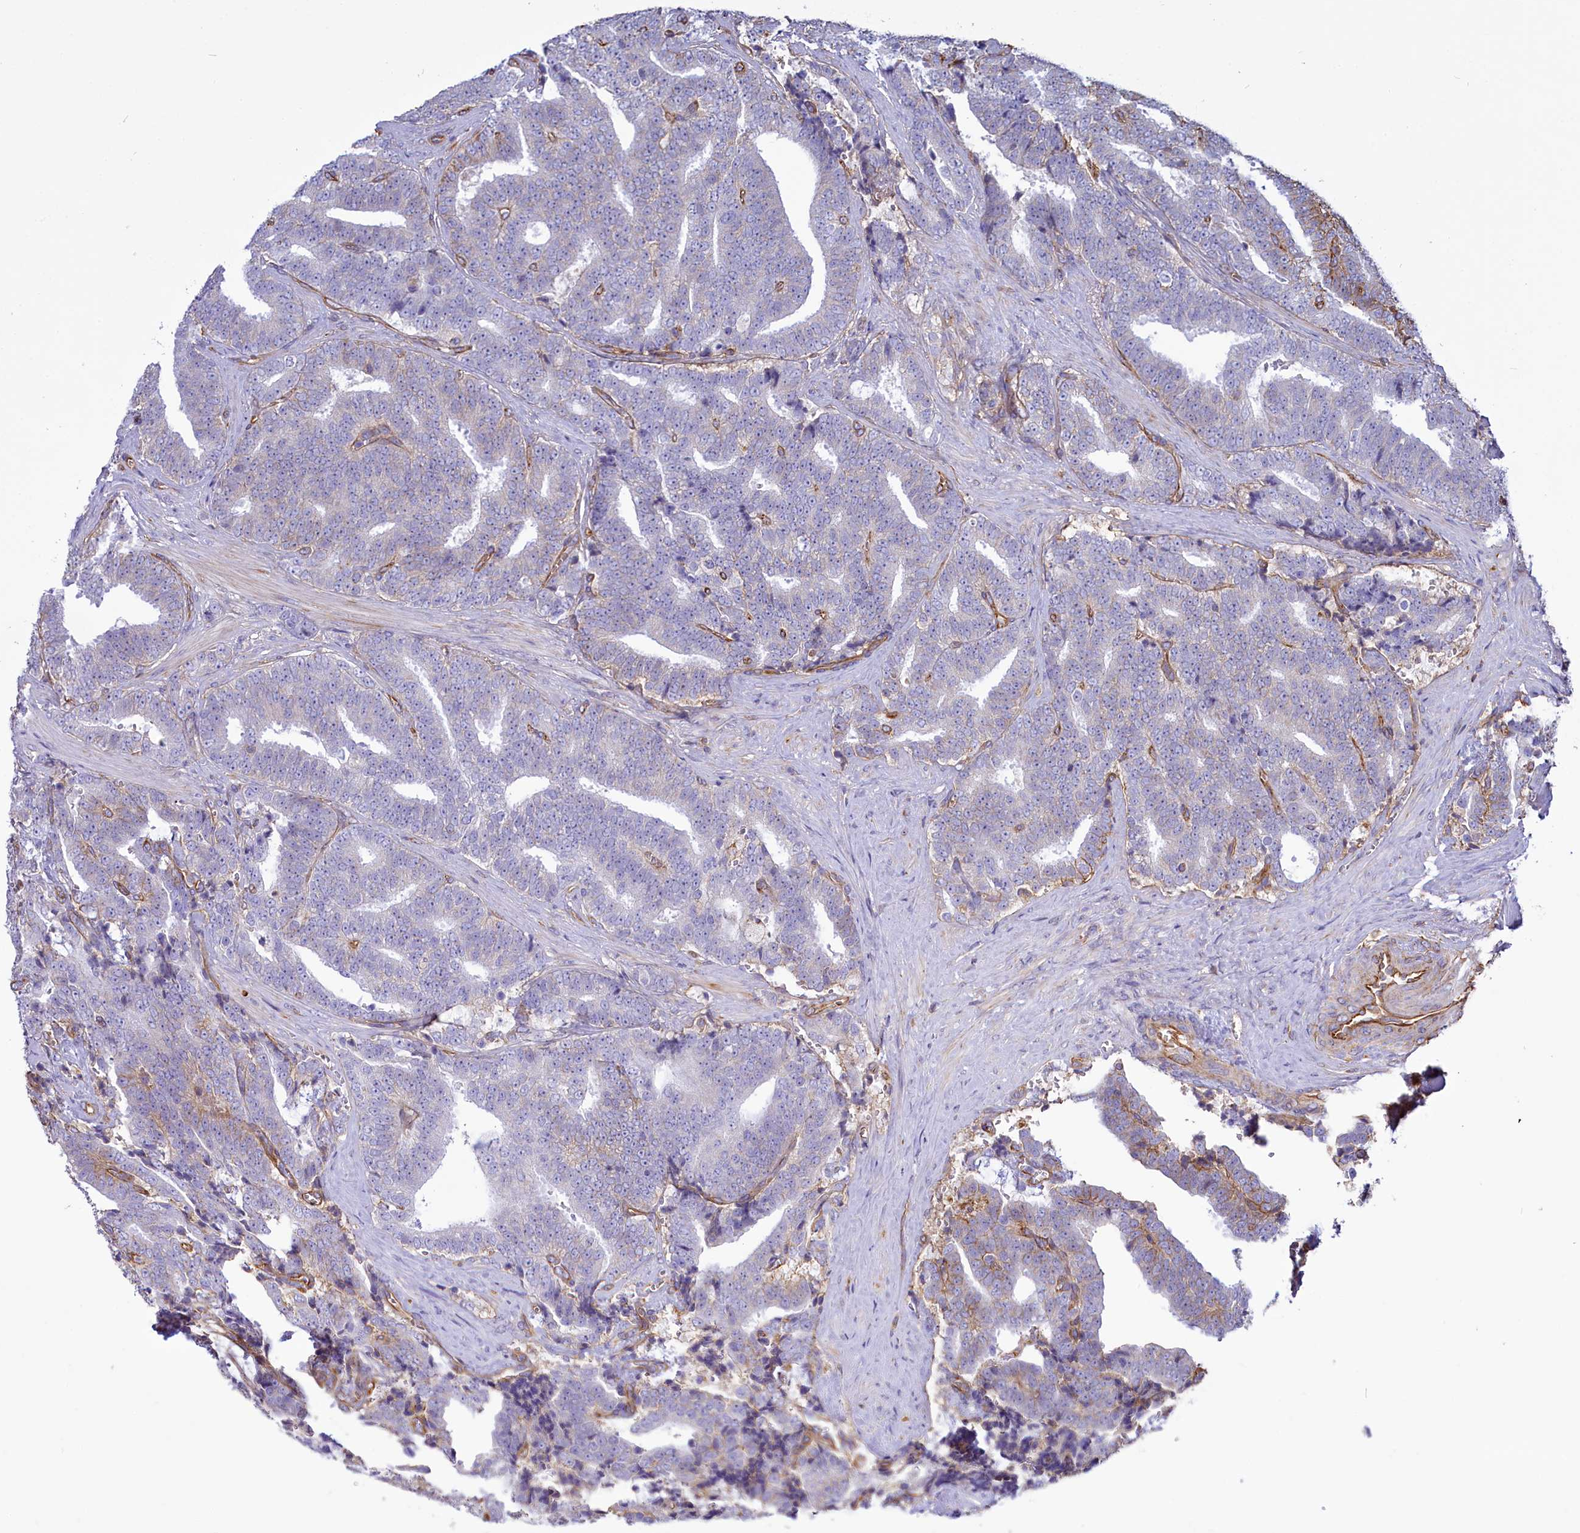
{"staining": {"intensity": "moderate", "quantity": "<25%", "location": "cytoplasmic/membranous"}, "tissue": "prostate cancer", "cell_type": "Tumor cells", "image_type": "cancer", "snomed": [{"axis": "morphology", "description": "Adenocarcinoma, High grade"}, {"axis": "topography", "description": "Prostate and seminal vesicle, NOS"}], "caption": "A photomicrograph showing moderate cytoplasmic/membranous positivity in approximately <25% of tumor cells in prostate adenocarcinoma (high-grade), as visualized by brown immunohistochemical staining.", "gene": "CD99", "patient": {"sex": "male", "age": 67}}